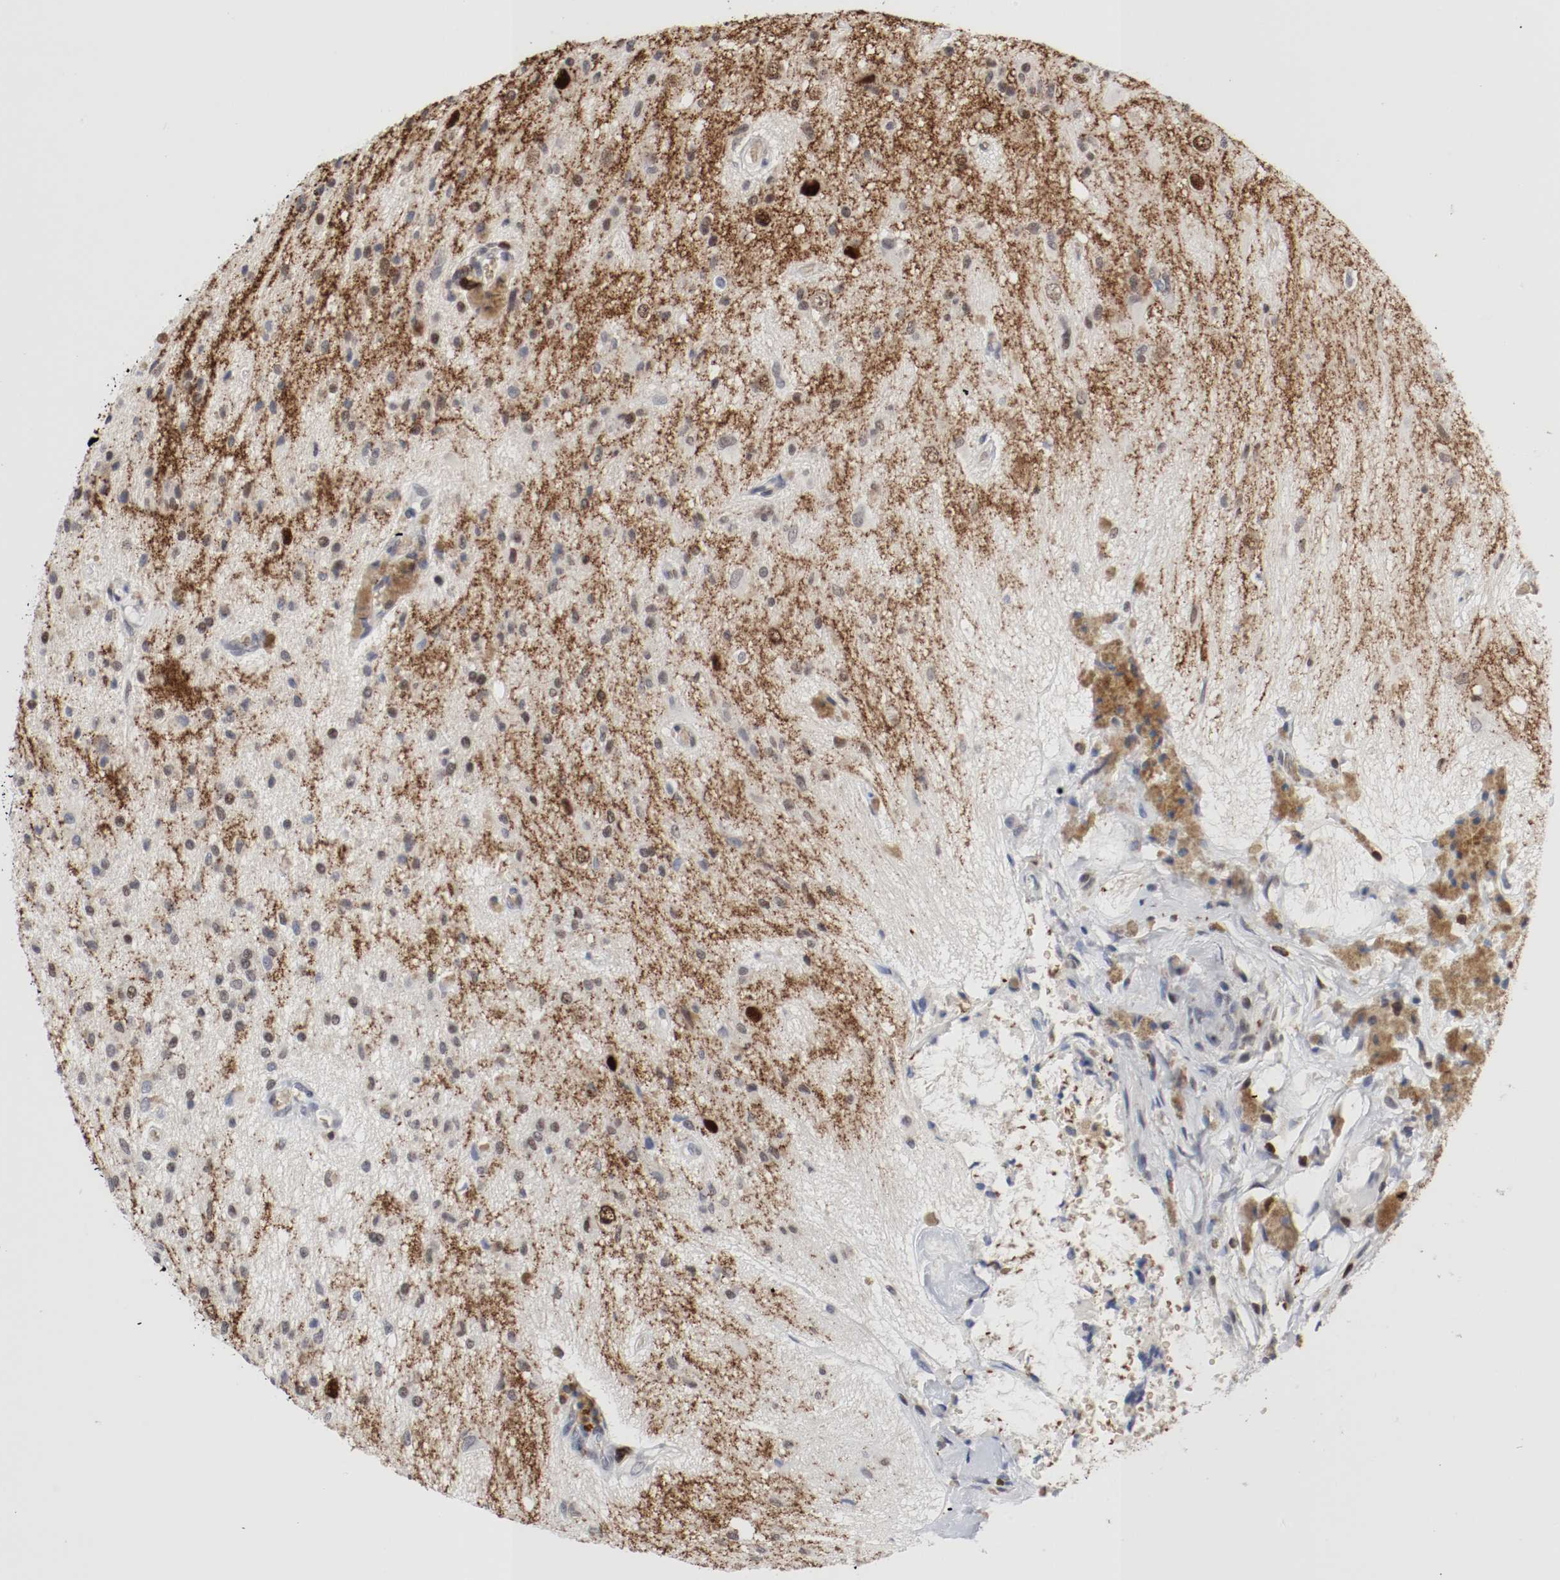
{"staining": {"intensity": "strong", "quantity": "<25%", "location": "nuclear"}, "tissue": "glioma", "cell_type": "Tumor cells", "image_type": "cancer", "snomed": [{"axis": "morphology", "description": "Glioma, malignant, High grade"}, {"axis": "topography", "description": "Brain"}], "caption": "Immunohistochemistry (IHC) of human glioma demonstrates medium levels of strong nuclear positivity in approximately <25% of tumor cells. (Brightfield microscopy of DAB IHC at high magnification).", "gene": "JUND", "patient": {"sex": "male", "age": 47}}